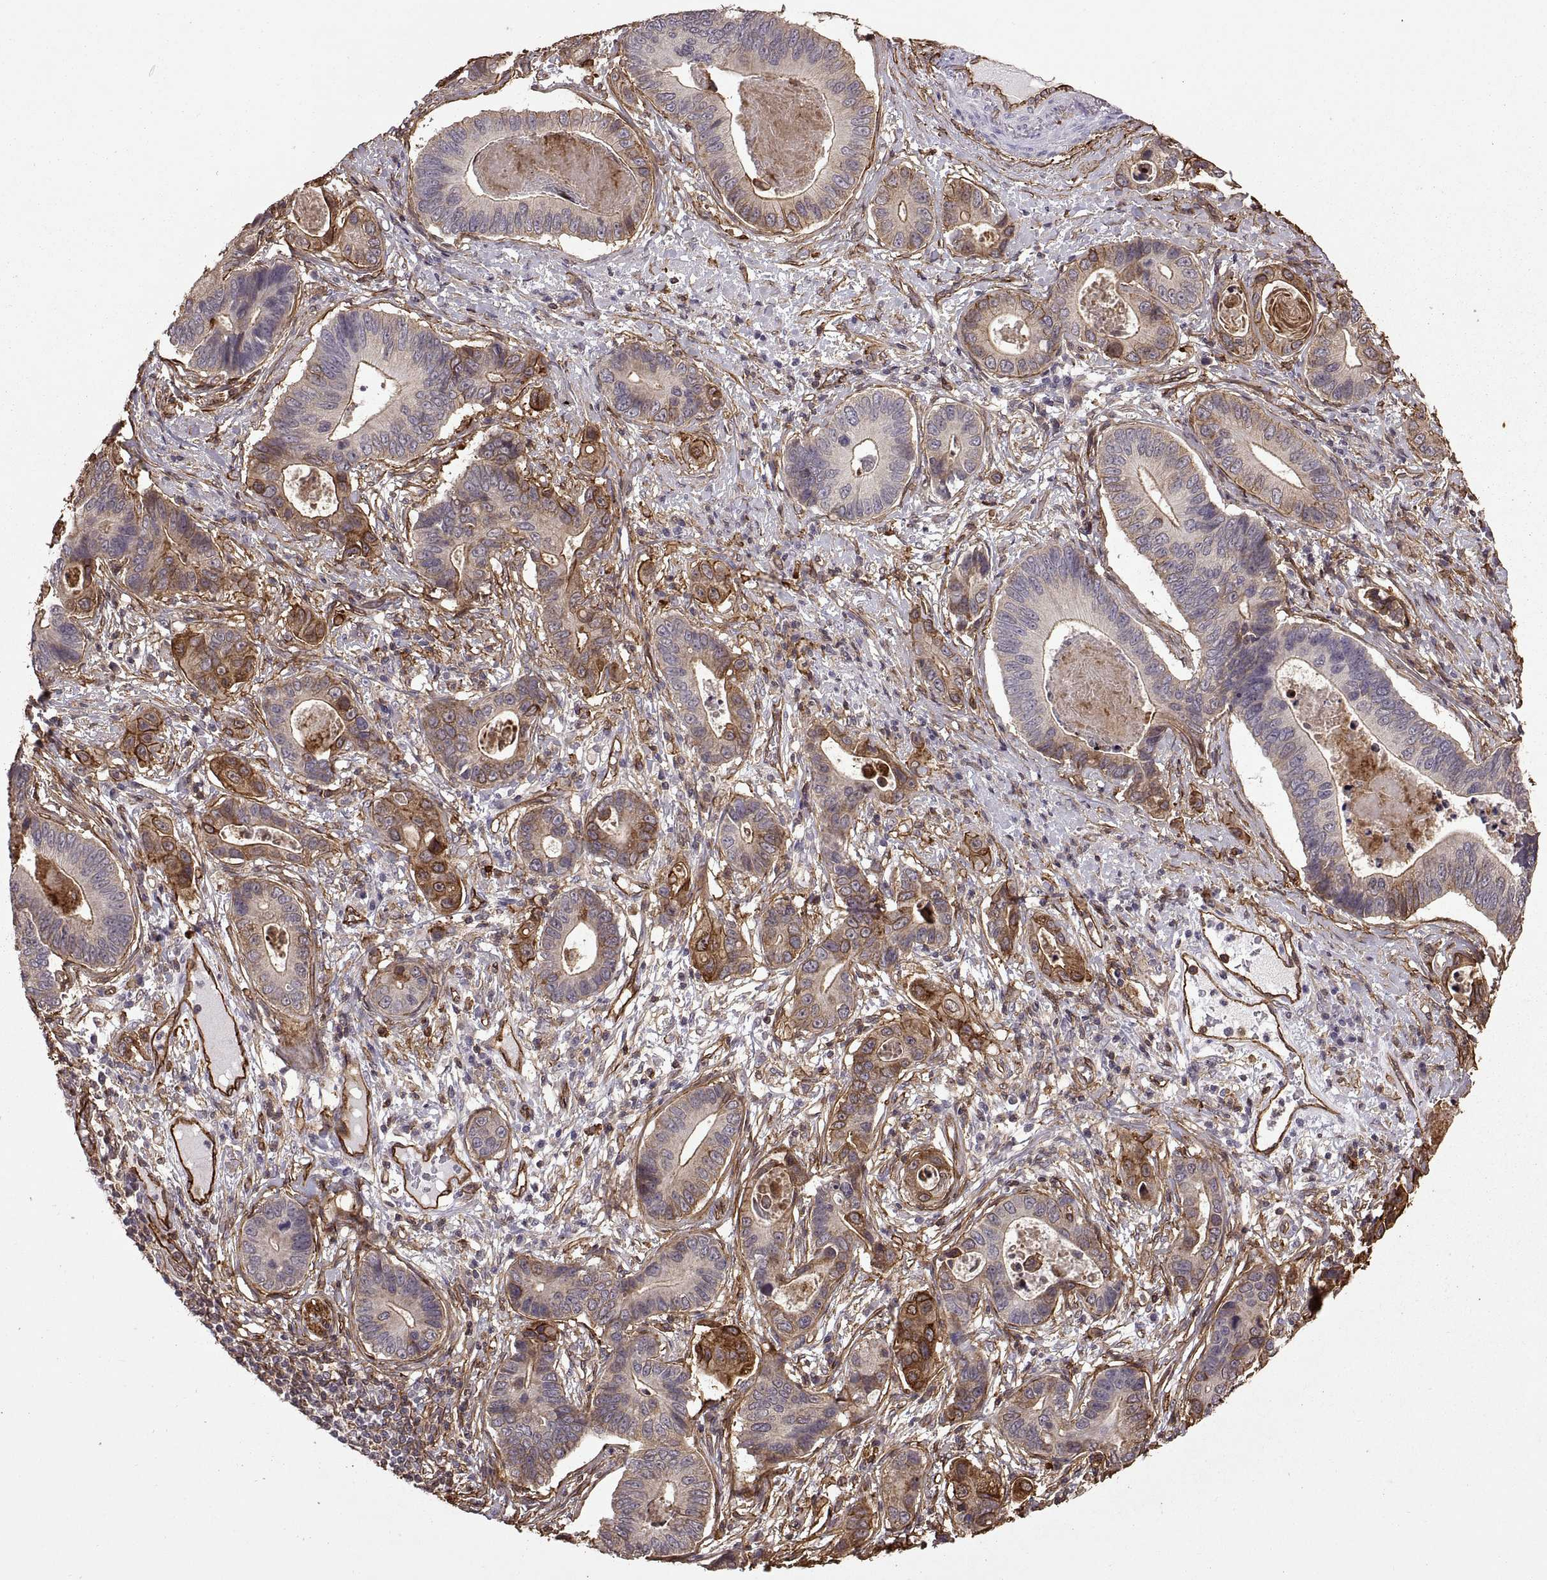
{"staining": {"intensity": "moderate", "quantity": "25%-75%", "location": "cytoplasmic/membranous"}, "tissue": "stomach cancer", "cell_type": "Tumor cells", "image_type": "cancer", "snomed": [{"axis": "morphology", "description": "Adenocarcinoma, NOS"}, {"axis": "topography", "description": "Stomach"}], "caption": "This is a micrograph of immunohistochemistry staining of stomach cancer (adenocarcinoma), which shows moderate positivity in the cytoplasmic/membranous of tumor cells.", "gene": "S100A10", "patient": {"sex": "male", "age": 84}}